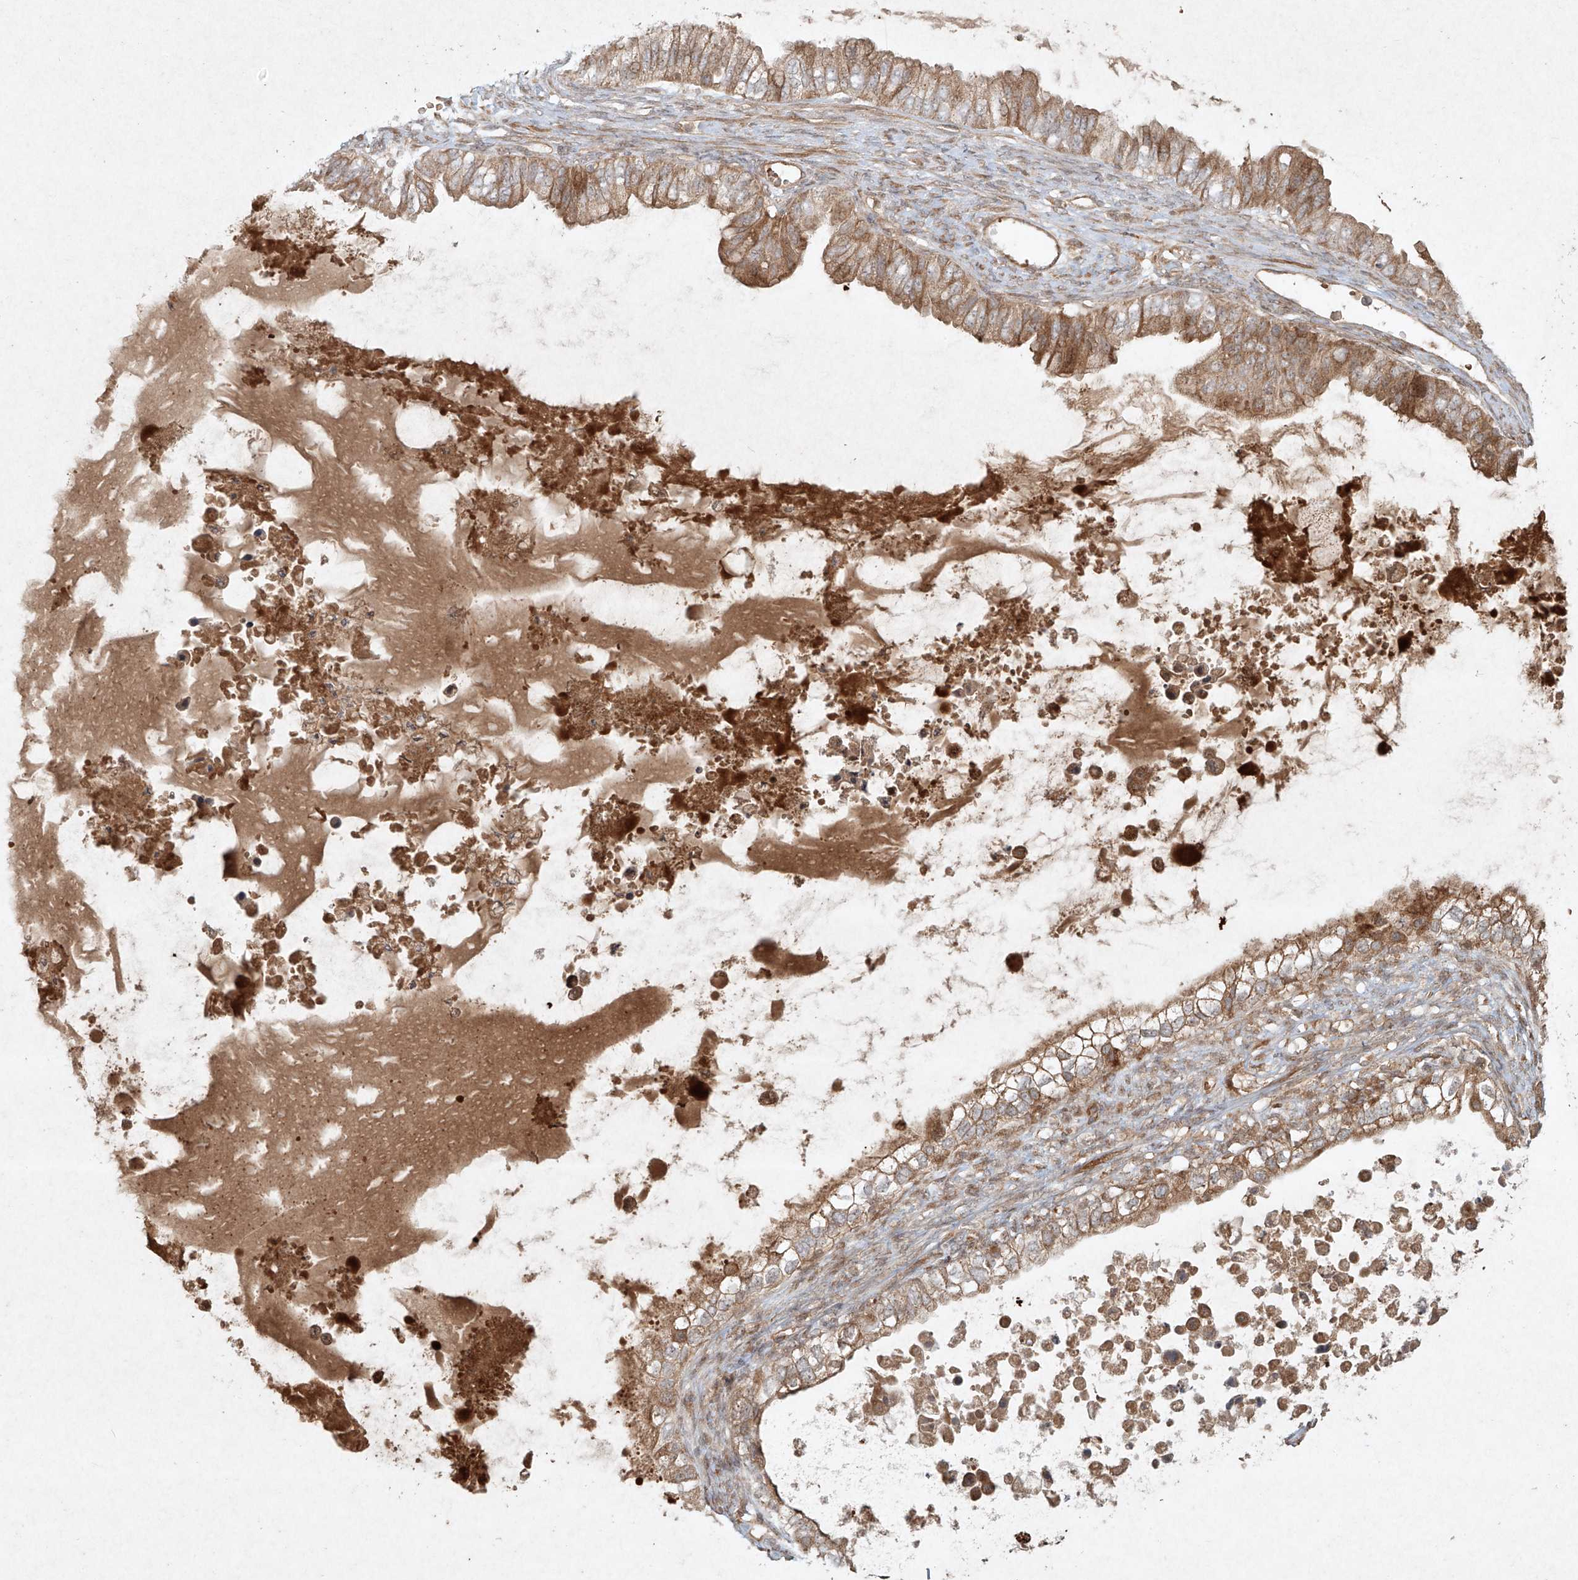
{"staining": {"intensity": "moderate", "quantity": ">75%", "location": "cytoplasmic/membranous"}, "tissue": "ovarian cancer", "cell_type": "Tumor cells", "image_type": "cancer", "snomed": [{"axis": "morphology", "description": "Cystadenocarcinoma, mucinous, NOS"}, {"axis": "topography", "description": "Ovary"}], "caption": "Ovarian cancer (mucinous cystadenocarcinoma) stained with a brown dye demonstrates moderate cytoplasmic/membranous positive staining in approximately >75% of tumor cells.", "gene": "CYYR1", "patient": {"sex": "female", "age": 80}}